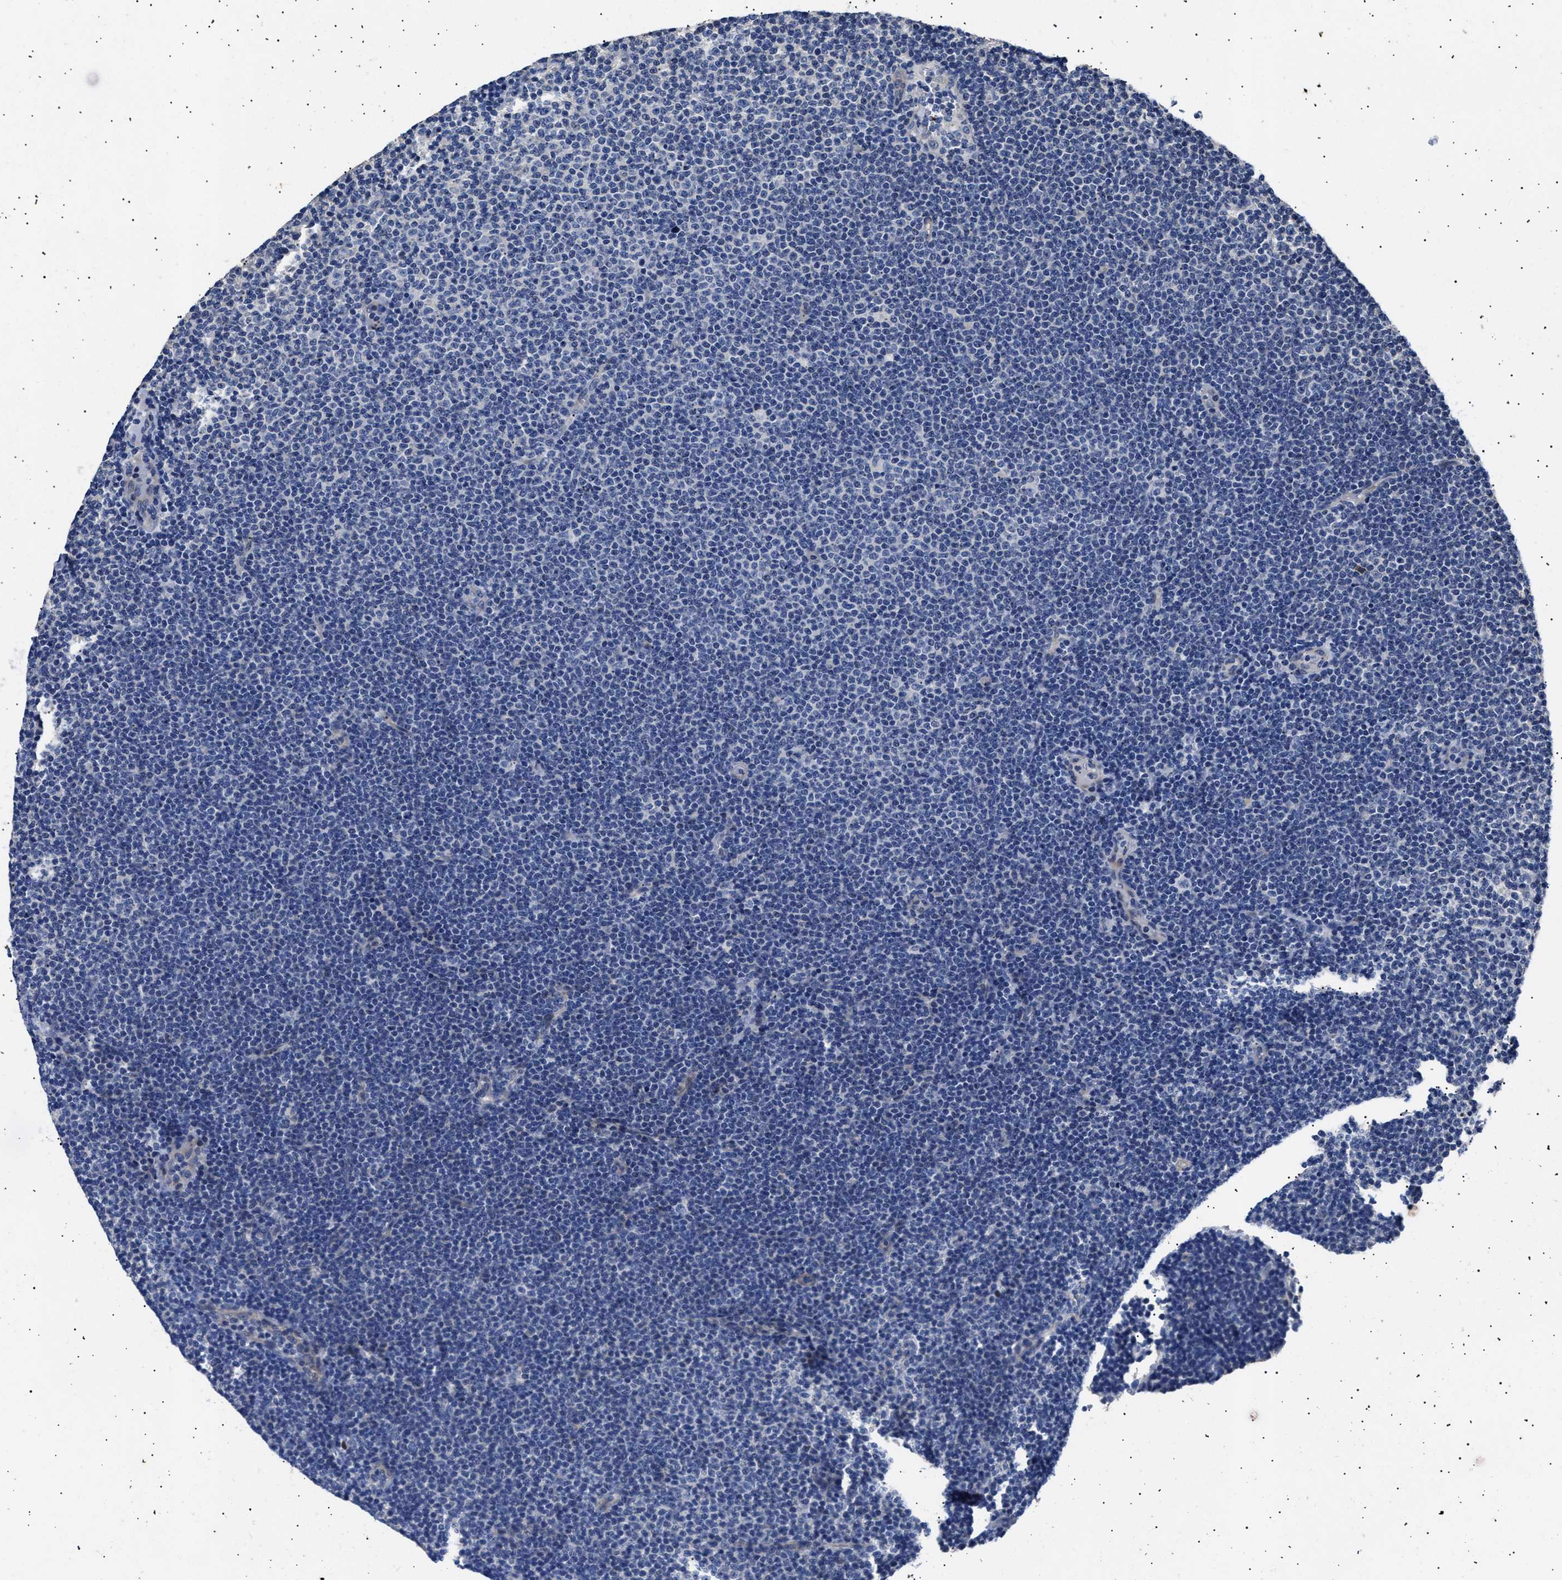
{"staining": {"intensity": "negative", "quantity": "none", "location": "none"}, "tissue": "lymphoma", "cell_type": "Tumor cells", "image_type": "cancer", "snomed": [{"axis": "morphology", "description": "Malignant lymphoma, non-Hodgkin's type, Low grade"}, {"axis": "topography", "description": "Lymph node"}], "caption": "Protein analysis of lymphoma exhibits no significant expression in tumor cells.", "gene": "HEMGN", "patient": {"sex": "female", "age": 53}}